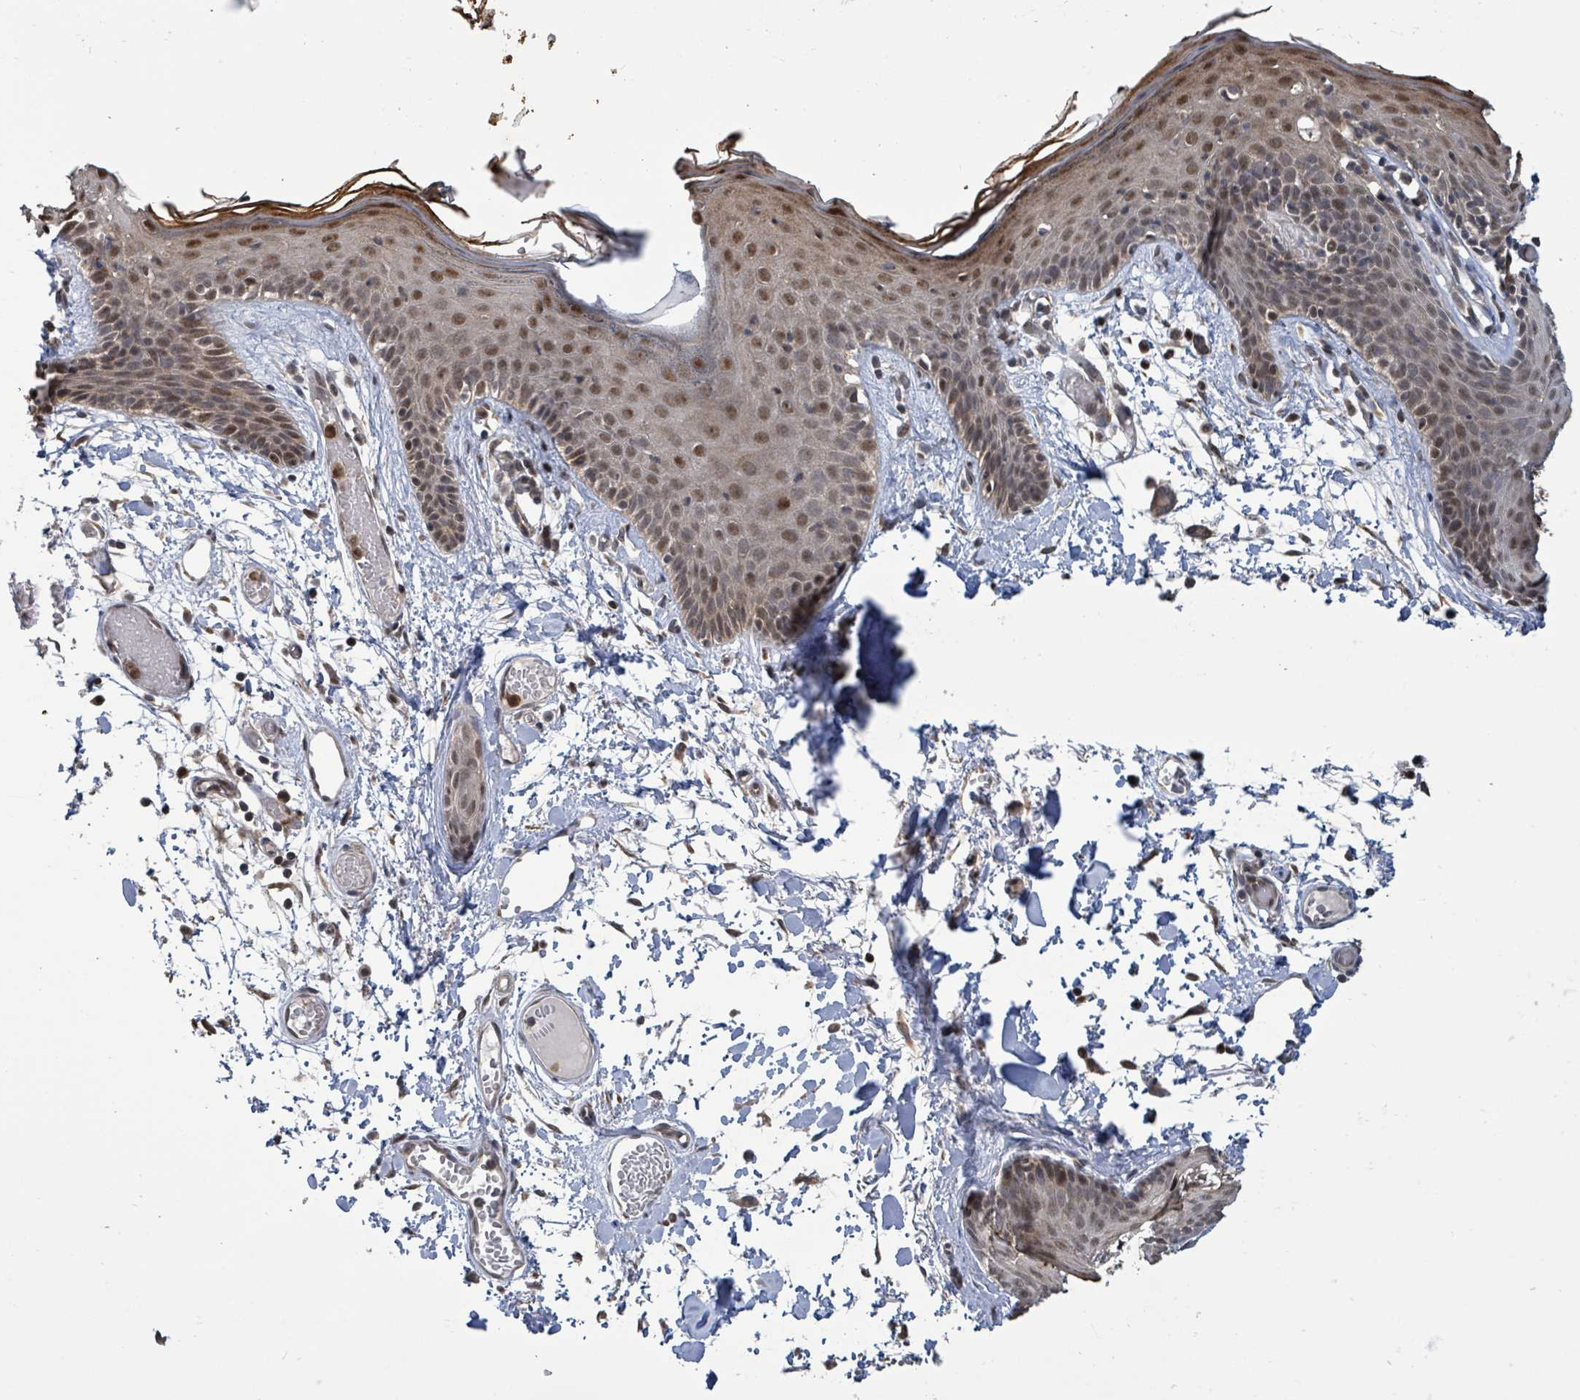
{"staining": {"intensity": "moderate", "quantity": ">75%", "location": "cytoplasmic/membranous"}, "tissue": "skin", "cell_type": "Fibroblasts", "image_type": "normal", "snomed": [{"axis": "morphology", "description": "Normal tissue, NOS"}, {"axis": "topography", "description": "Skin"}], "caption": "Skin stained for a protein (brown) demonstrates moderate cytoplasmic/membranous positive staining in approximately >75% of fibroblasts.", "gene": "COQ6", "patient": {"sex": "male", "age": 79}}